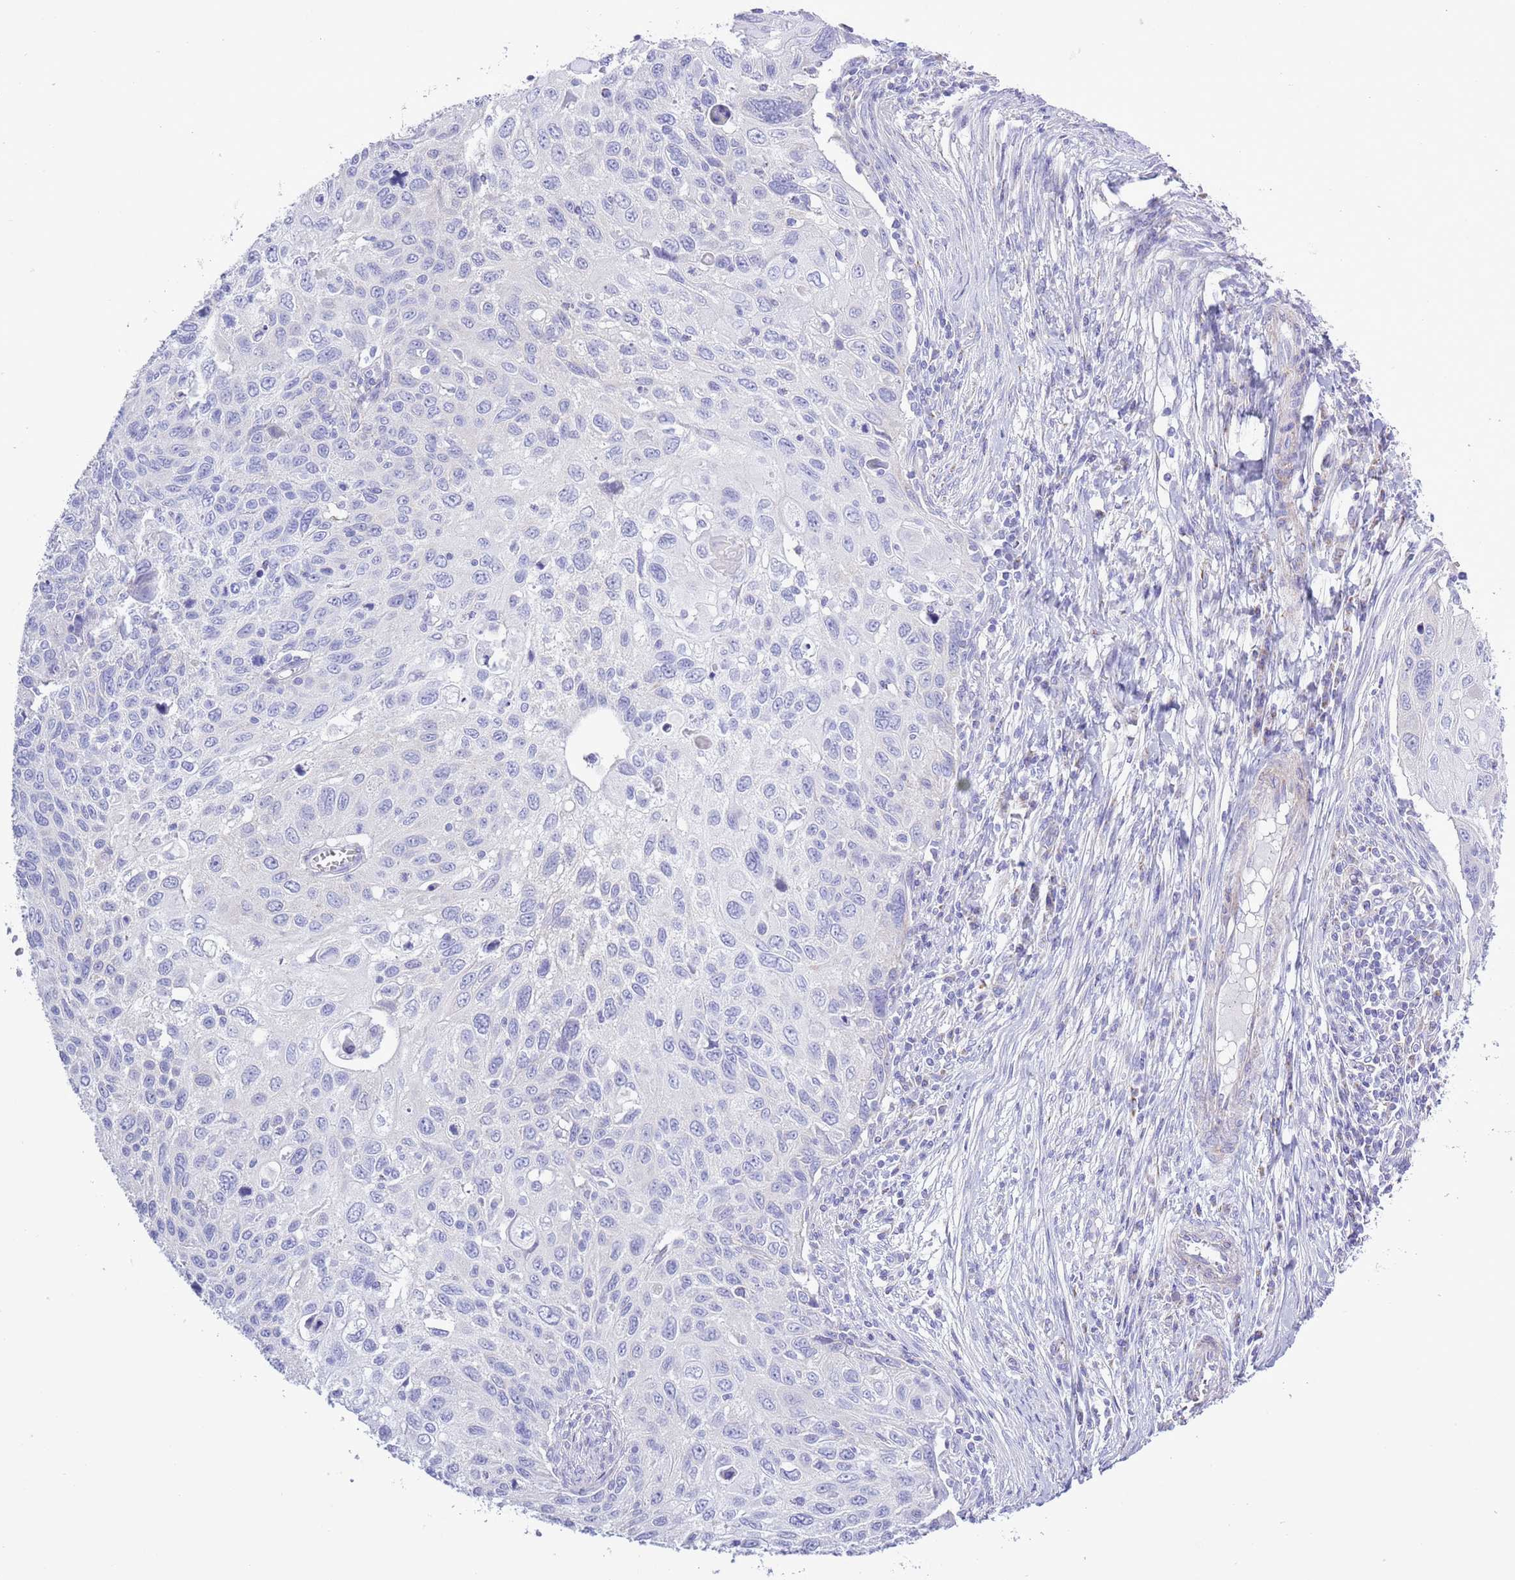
{"staining": {"intensity": "negative", "quantity": "none", "location": "none"}, "tissue": "cervical cancer", "cell_type": "Tumor cells", "image_type": "cancer", "snomed": [{"axis": "morphology", "description": "Squamous cell carcinoma, NOS"}, {"axis": "topography", "description": "Cervix"}], "caption": "The histopathology image shows no significant expression in tumor cells of squamous cell carcinoma (cervical). (Immunohistochemistry, brightfield microscopy, high magnification).", "gene": "MOCOS", "patient": {"sex": "female", "age": 70}}